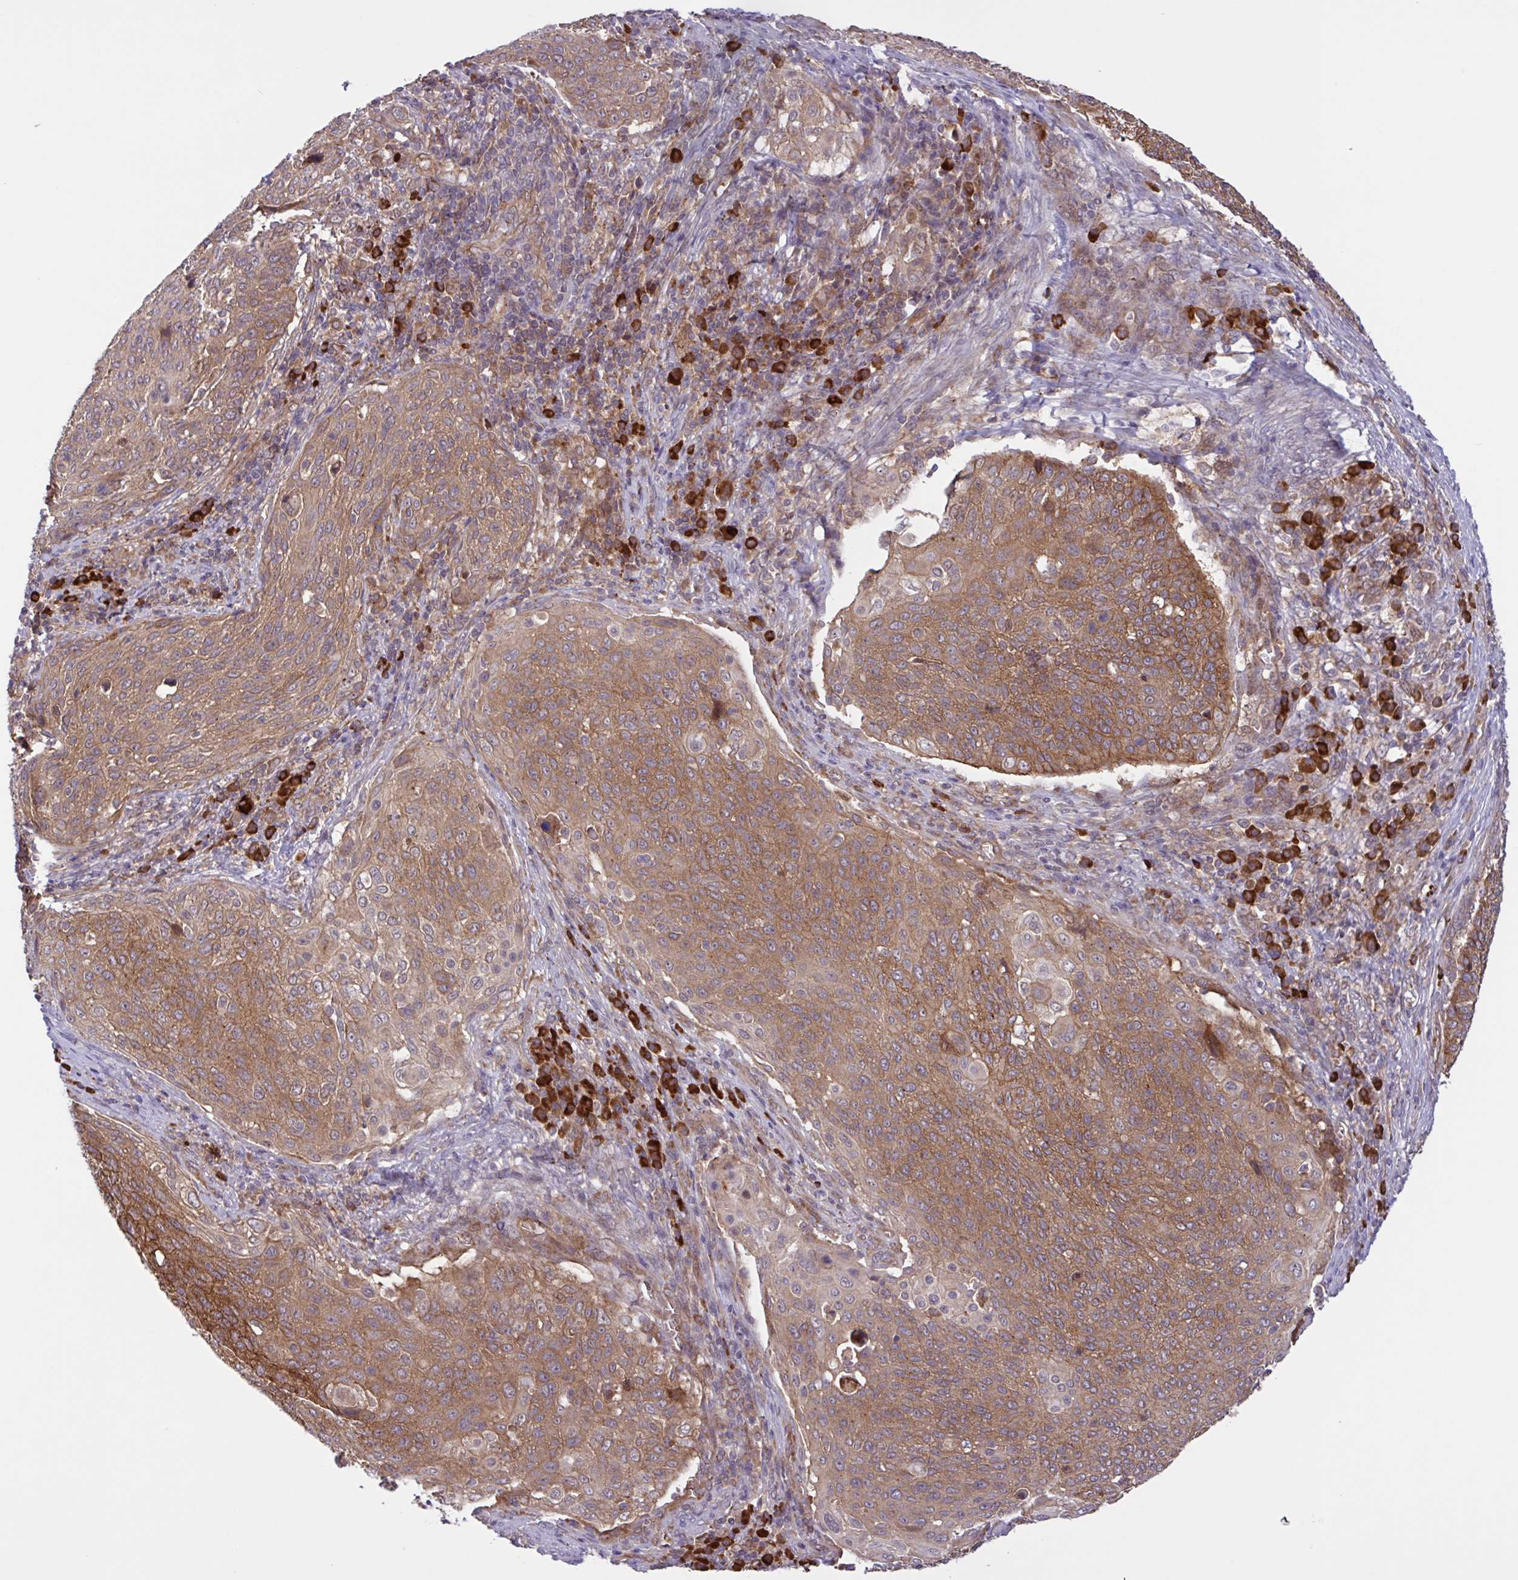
{"staining": {"intensity": "moderate", "quantity": ">75%", "location": "cytoplasmic/membranous"}, "tissue": "cervical cancer", "cell_type": "Tumor cells", "image_type": "cancer", "snomed": [{"axis": "morphology", "description": "Squamous cell carcinoma, NOS"}, {"axis": "topography", "description": "Cervix"}], "caption": "This histopathology image reveals immunohistochemistry (IHC) staining of human squamous cell carcinoma (cervical), with medium moderate cytoplasmic/membranous positivity in about >75% of tumor cells.", "gene": "INTS10", "patient": {"sex": "female", "age": 31}}